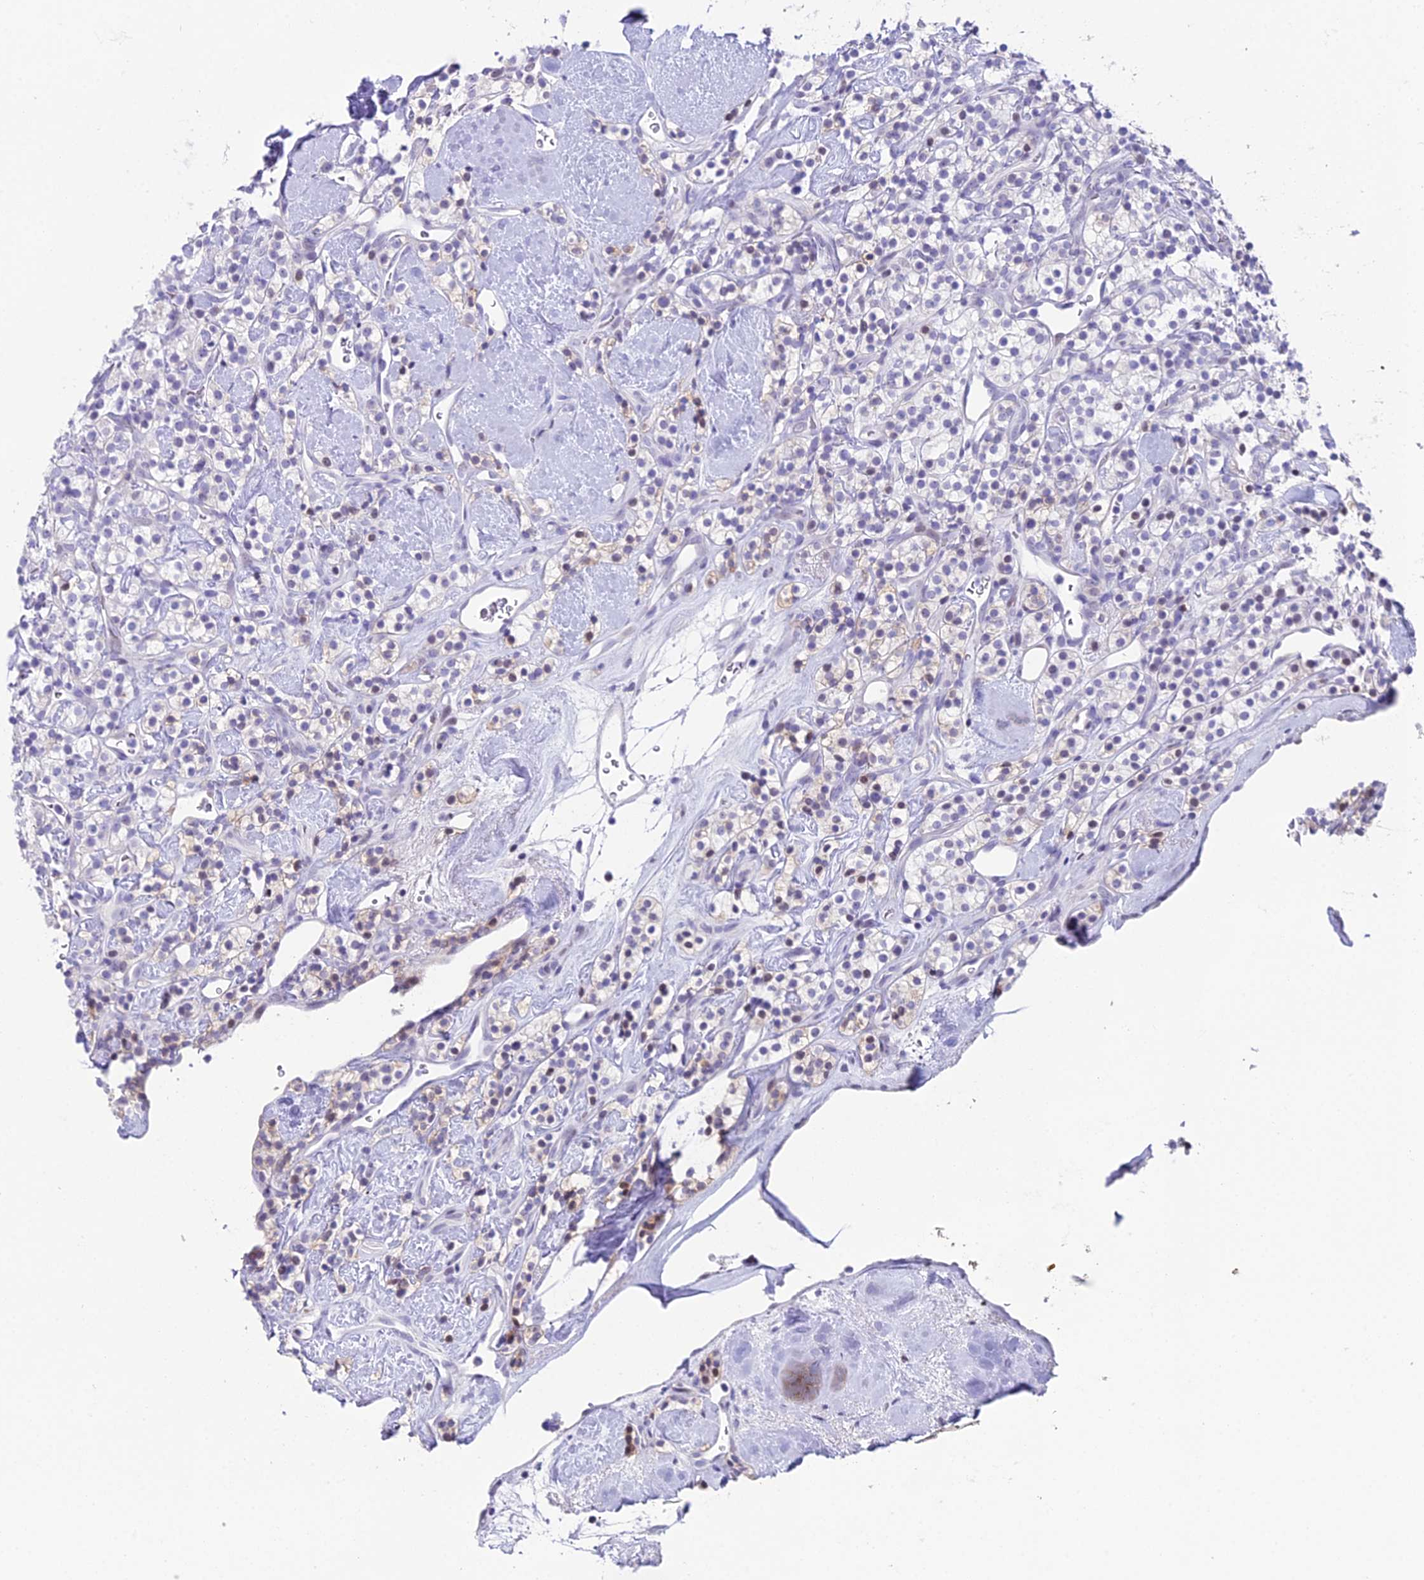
{"staining": {"intensity": "negative", "quantity": "none", "location": "none"}, "tissue": "renal cancer", "cell_type": "Tumor cells", "image_type": "cancer", "snomed": [{"axis": "morphology", "description": "Adenocarcinoma, NOS"}, {"axis": "topography", "description": "Kidney"}], "caption": "High magnification brightfield microscopy of adenocarcinoma (renal) stained with DAB (3,3'-diaminobenzidine) (brown) and counterstained with hematoxylin (blue): tumor cells show no significant staining.", "gene": "CC2D2A", "patient": {"sex": "male", "age": 77}}